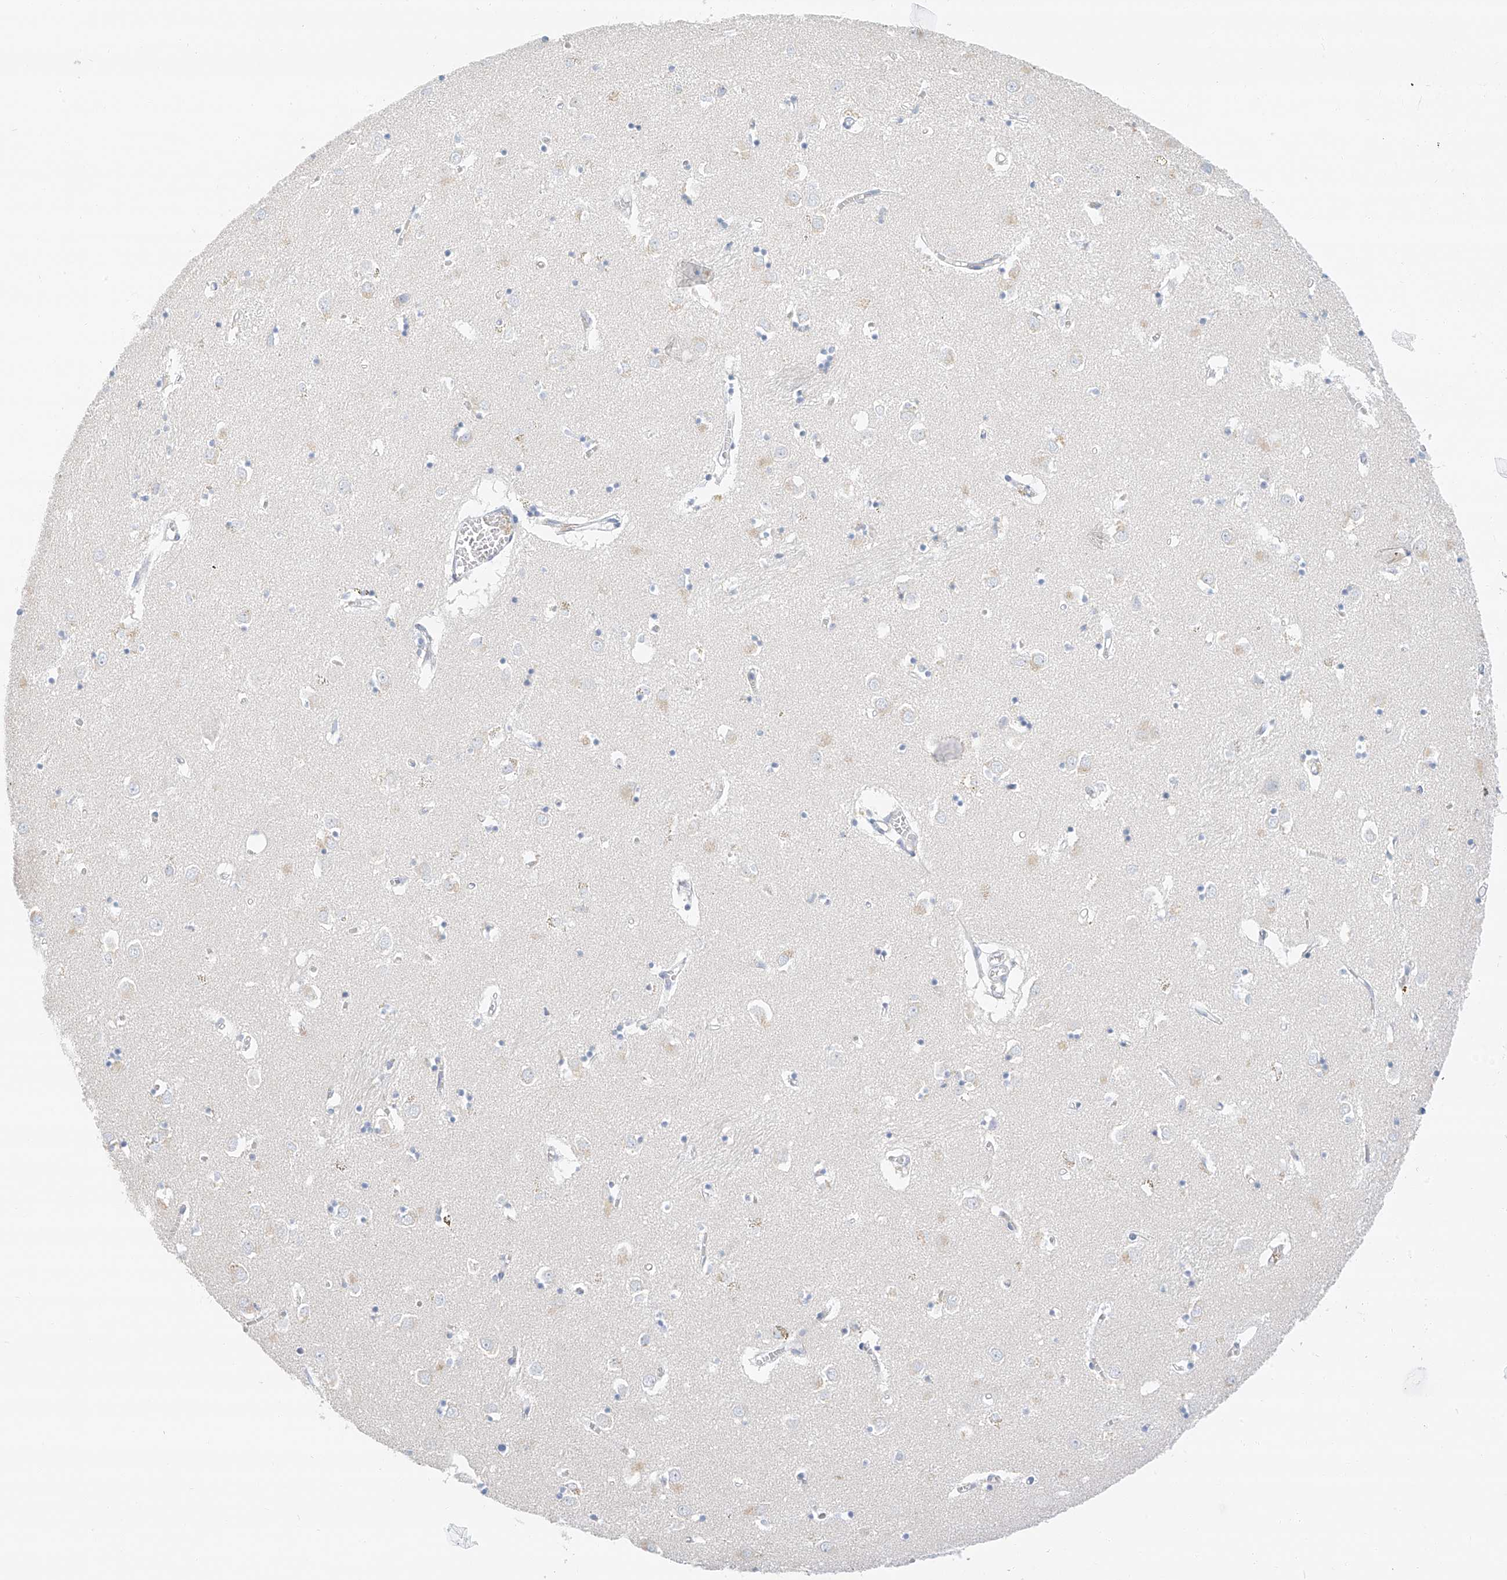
{"staining": {"intensity": "negative", "quantity": "none", "location": "none"}, "tissue": "caudate", "cell_type": "Glial cells", "image_type": "normal", "snomed": [{"axis": "morphology", "description": "Normal tissue, NOS"}, {"axis": "topography", "description": "Lateral ventricle wall"}], "caption": "This is an immunohistochemistry (IHC) image of benign human caudate. There is no staining in glial cells.", "gene": "PGC", "patient": {"sex": "male", "age": 70}}